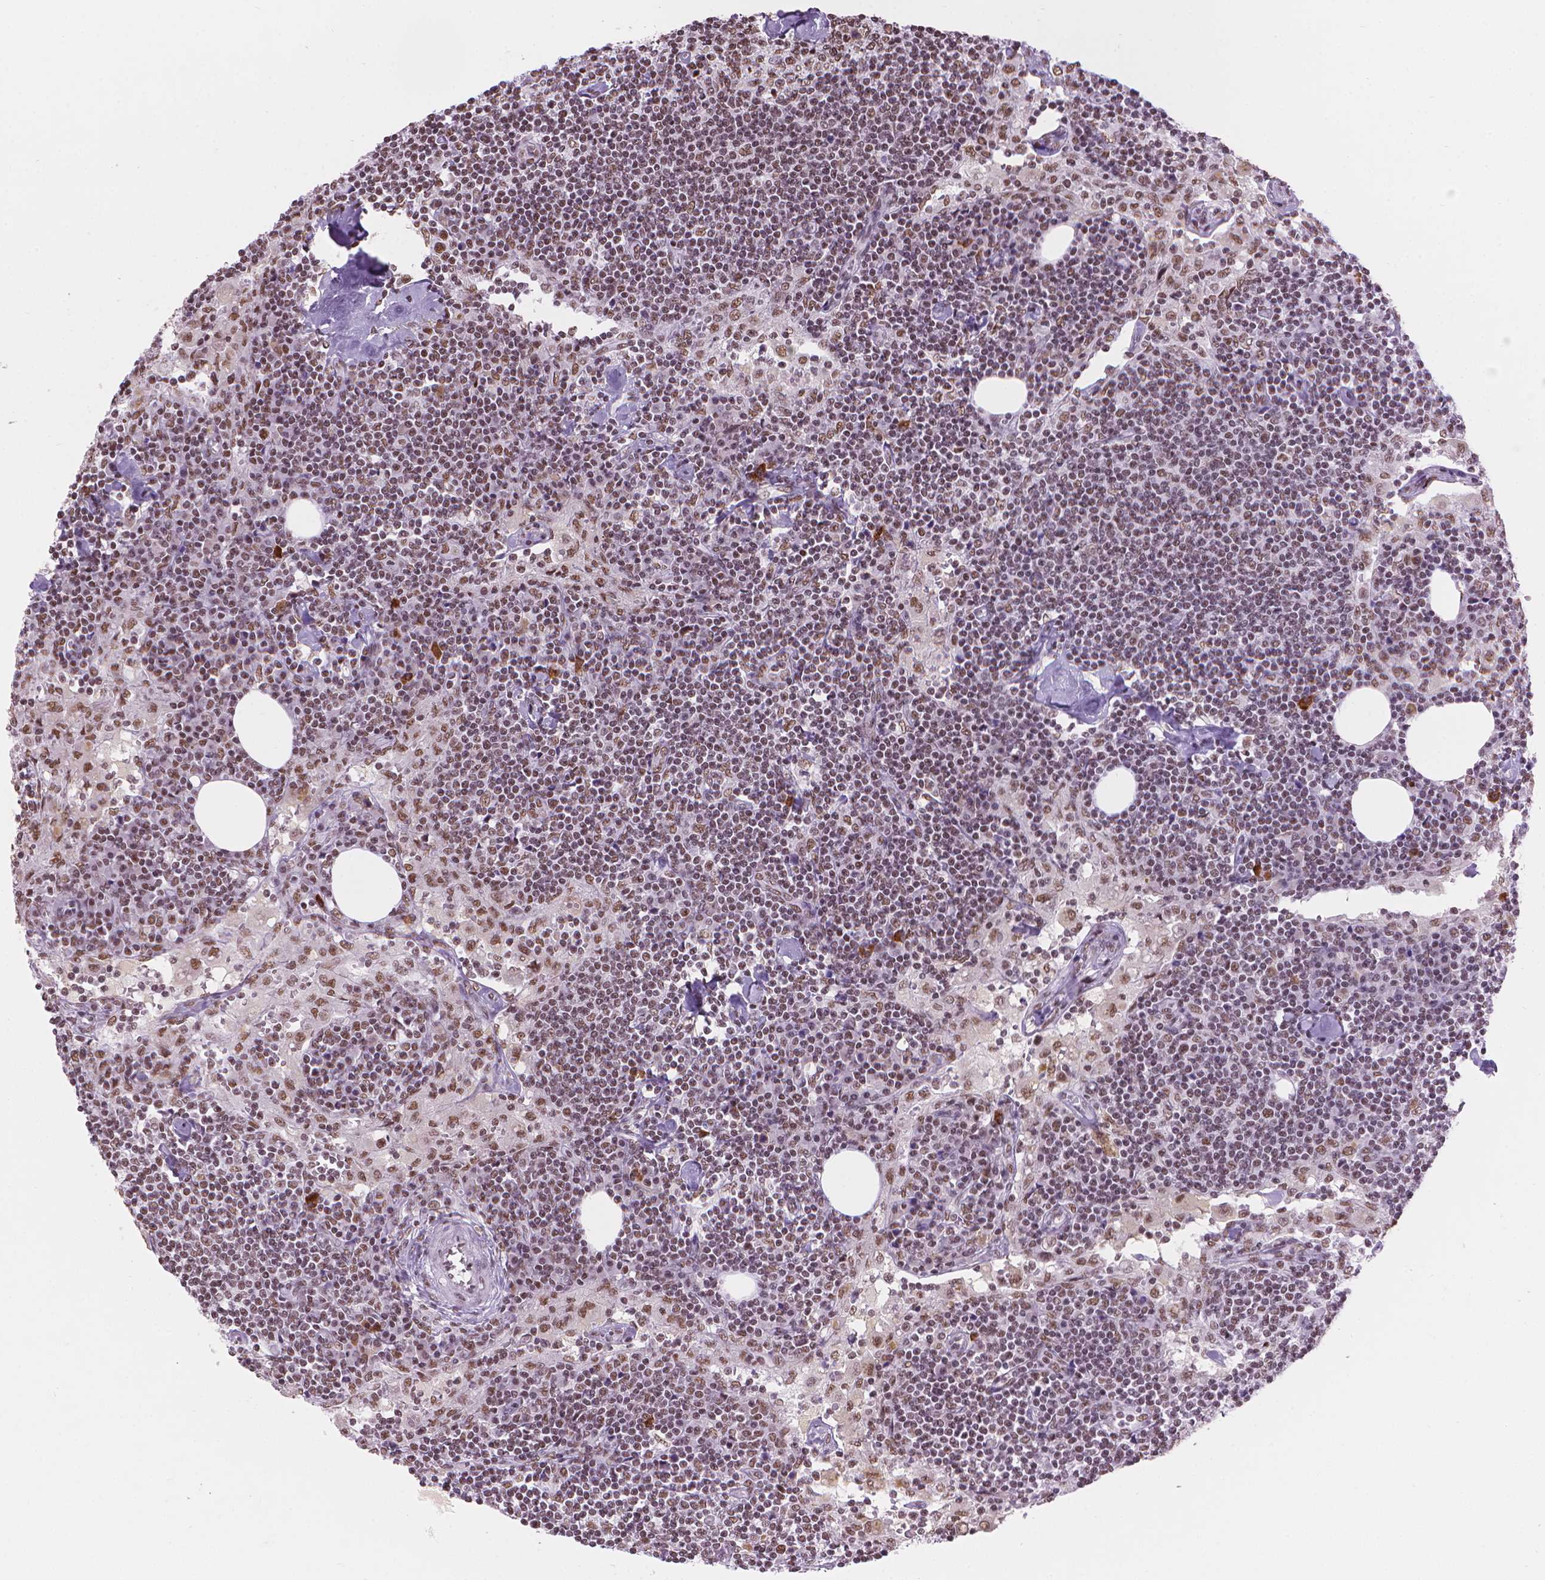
{"staining": {"intensity": "moderate", "quantity": ">75%", "location": "nuclear"}, "tissue": "lymph node", "cell_type": "Germinal center cells", "image_type": "normal", "snomed": [{"axis": "morphology", "description": "Normal tissue, NOS"}, {"axis": "topography", "description": "Lymph node"}], "caption": "A high-resolution image shows immunohistochemistry staining of benign lymph node, which reveals moderate nuclear positivity in approximately >75% of germinal center cells. Immunohistochemistry (ihc) stains the protein of interest in brown and the nuclei are stained blue.", "gene": "RPA4", "patient": {"sex": "male", "age": 55}}